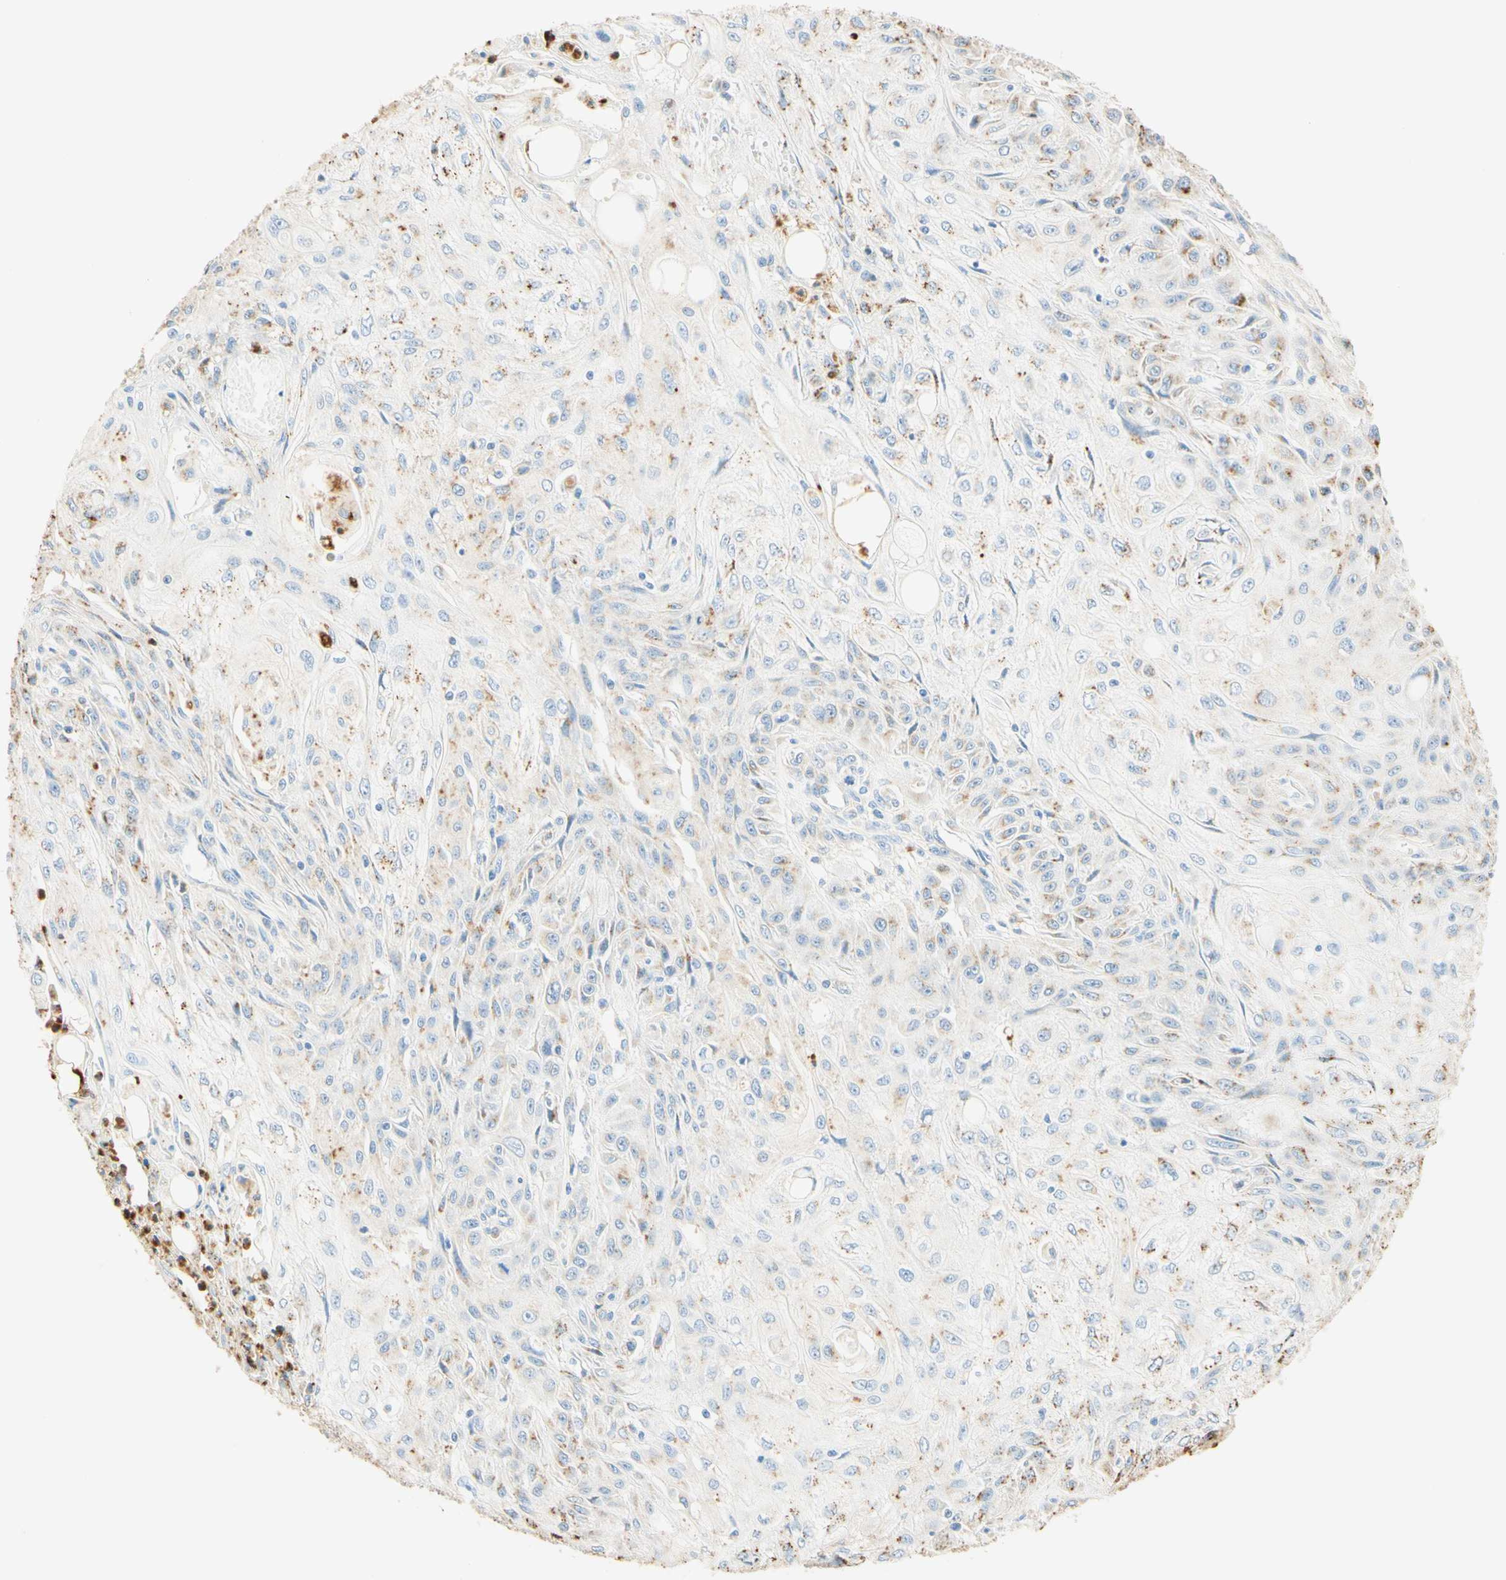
{"staining": {"intensity": "moderate", "quantity": "25%-75%", "location": "cytoplasmic/membranous"}, "tissue": "skin cancer", "cell_type": "Tumor cells", "image_type": "cancer", "snomed": [{"axis": "morphology", "description": "Squamous cell carcinoma, NOS"}, {"axis": "topography", "description": "Skin"}], "caption": "Skin cancer (squamous cell carcinoma) stained for a protein (brown) demonstrates moderate cytoplasmic/membranous positive expression in about 25%-75% of tumor cells.", "gene": "CD63", "patient": {"sex": "male", "age": 75}}